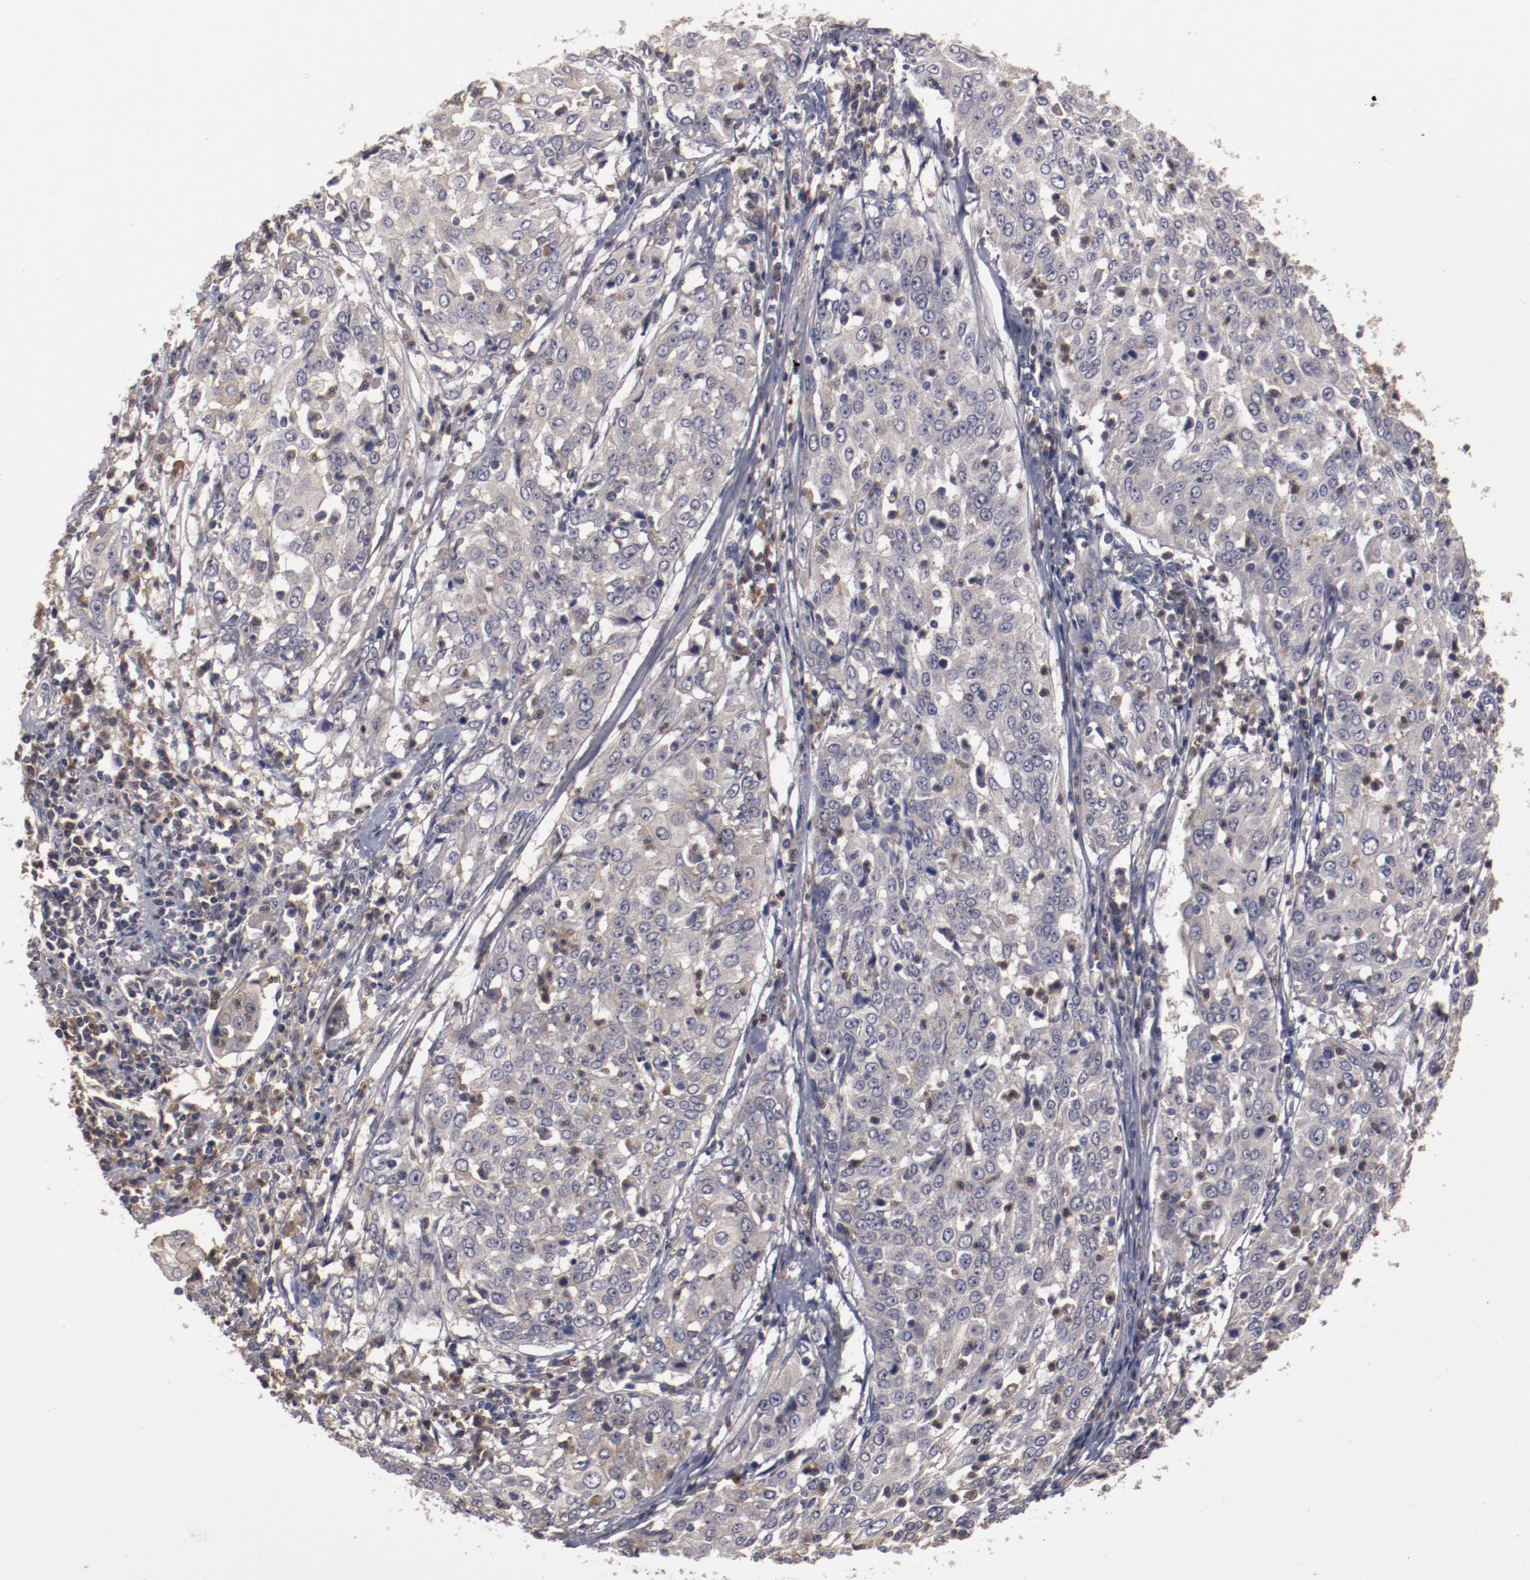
{"staining": {"intensity": "negative", "quantity": "none", "location": "none"}, "tissue": "cervical cancer", "cell_type": "Tumor cells", "image_type": "cancer", "snomed": [{"axis": "morphology", "description": "Squamous cell carcinoma, NOS"}, {"axis": "topography", "description": "Cervix"}], "caption": "Tumor cells show no significant protein expression in cervical cancer (squamous cell carcinoma).", "gene": "CP", "patient": {"sex": "female", "age": 39}}